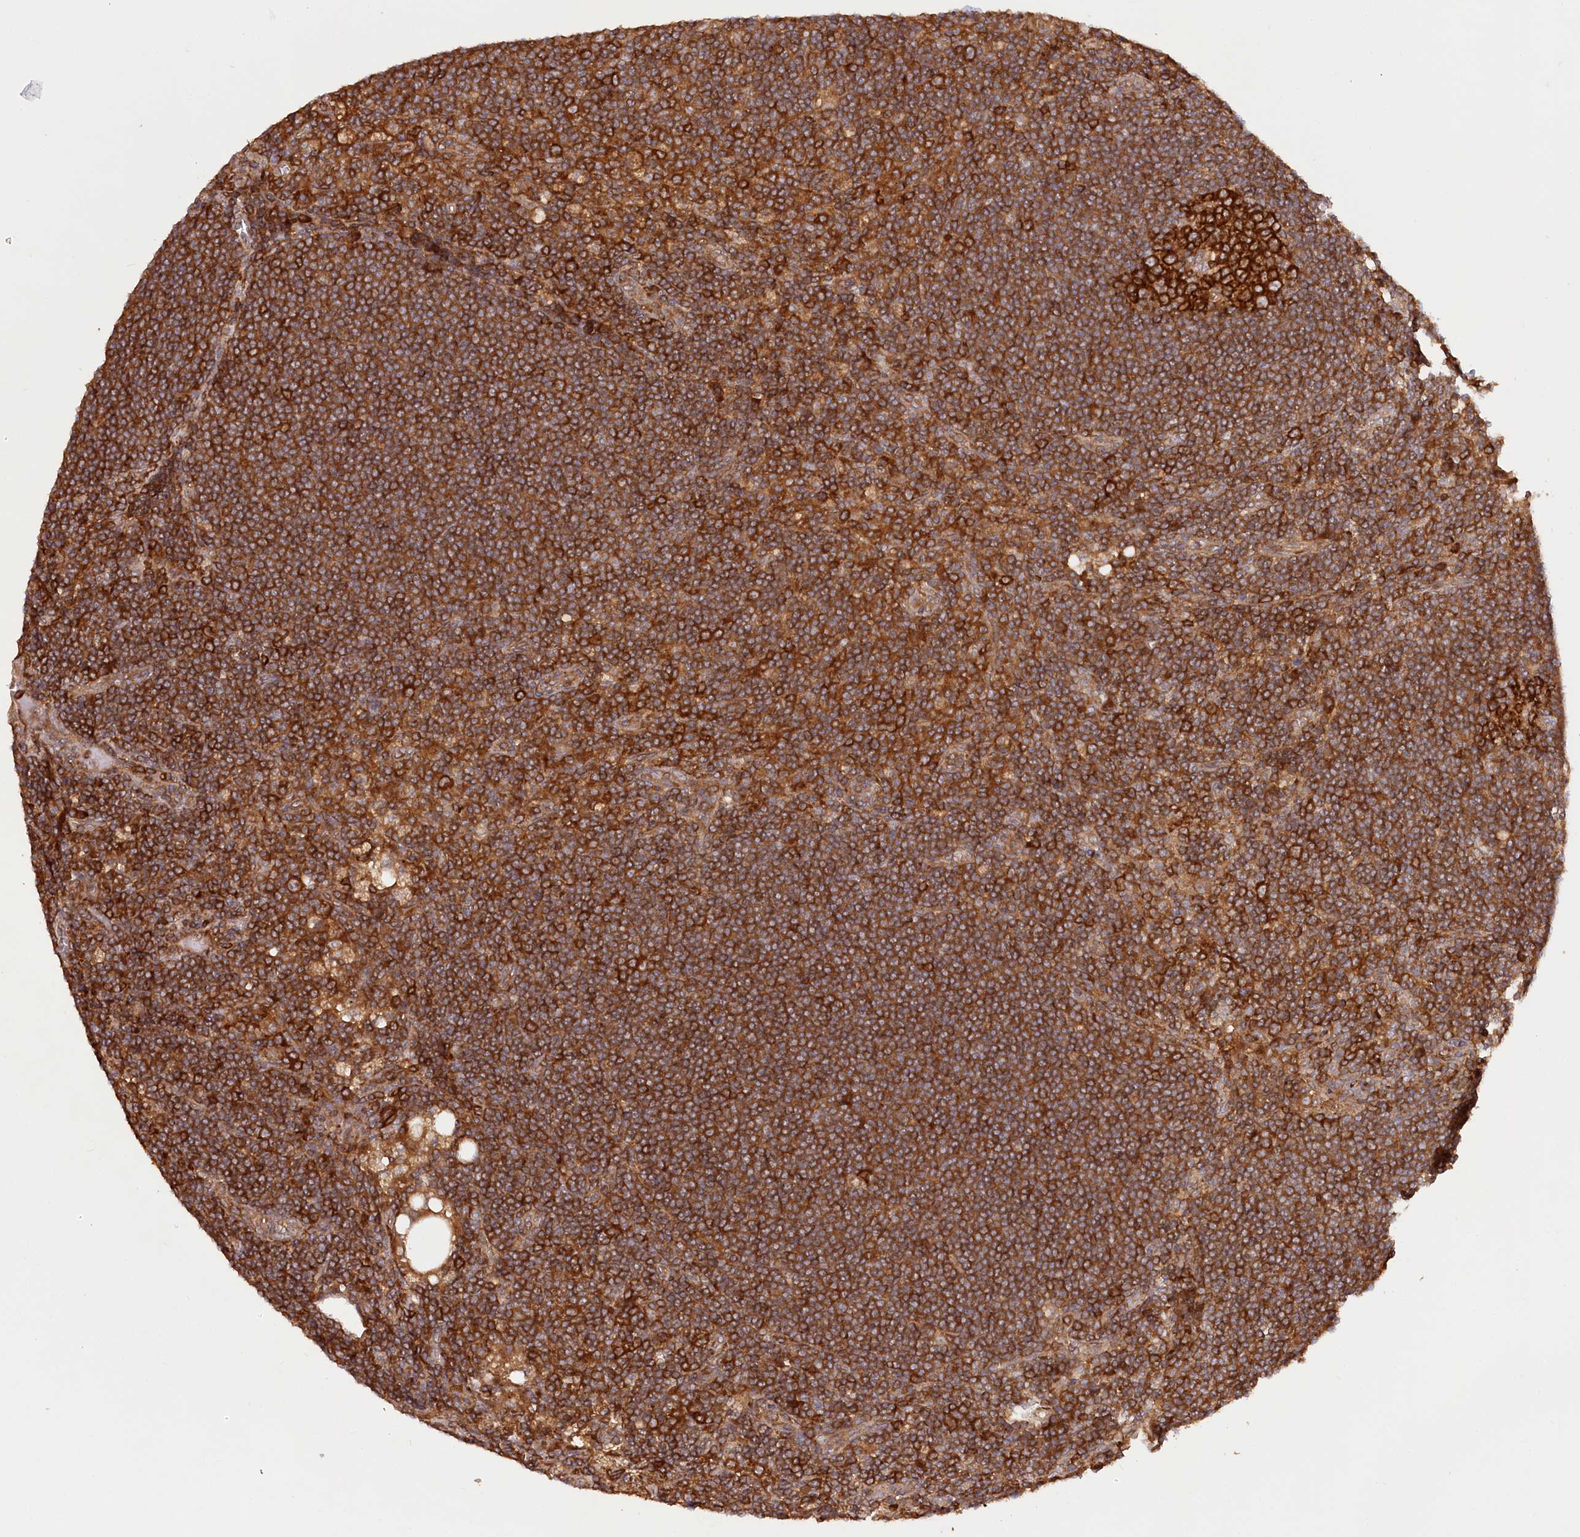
{"staining": {"intensity": "strong", "quantity": ">75%", "location": "cytoplasmic/membranous"}, "tissue": "lymph node", "cell_type": "Germinal center cells", "image_type": "normal", "snomed": [{"axis": "morphology", "description": "Normal tissue, NOS"}, {"axis": "topography", "description": "Lymph node"}], "caption": "Lymph node stained with DAB IHC demonstrates high levels of strong cytoplasmic/membranous expression in approximately >75% of germinal center cells.", "gene": "PAIP2", "patient": {"sex": "male", "age": 69}}